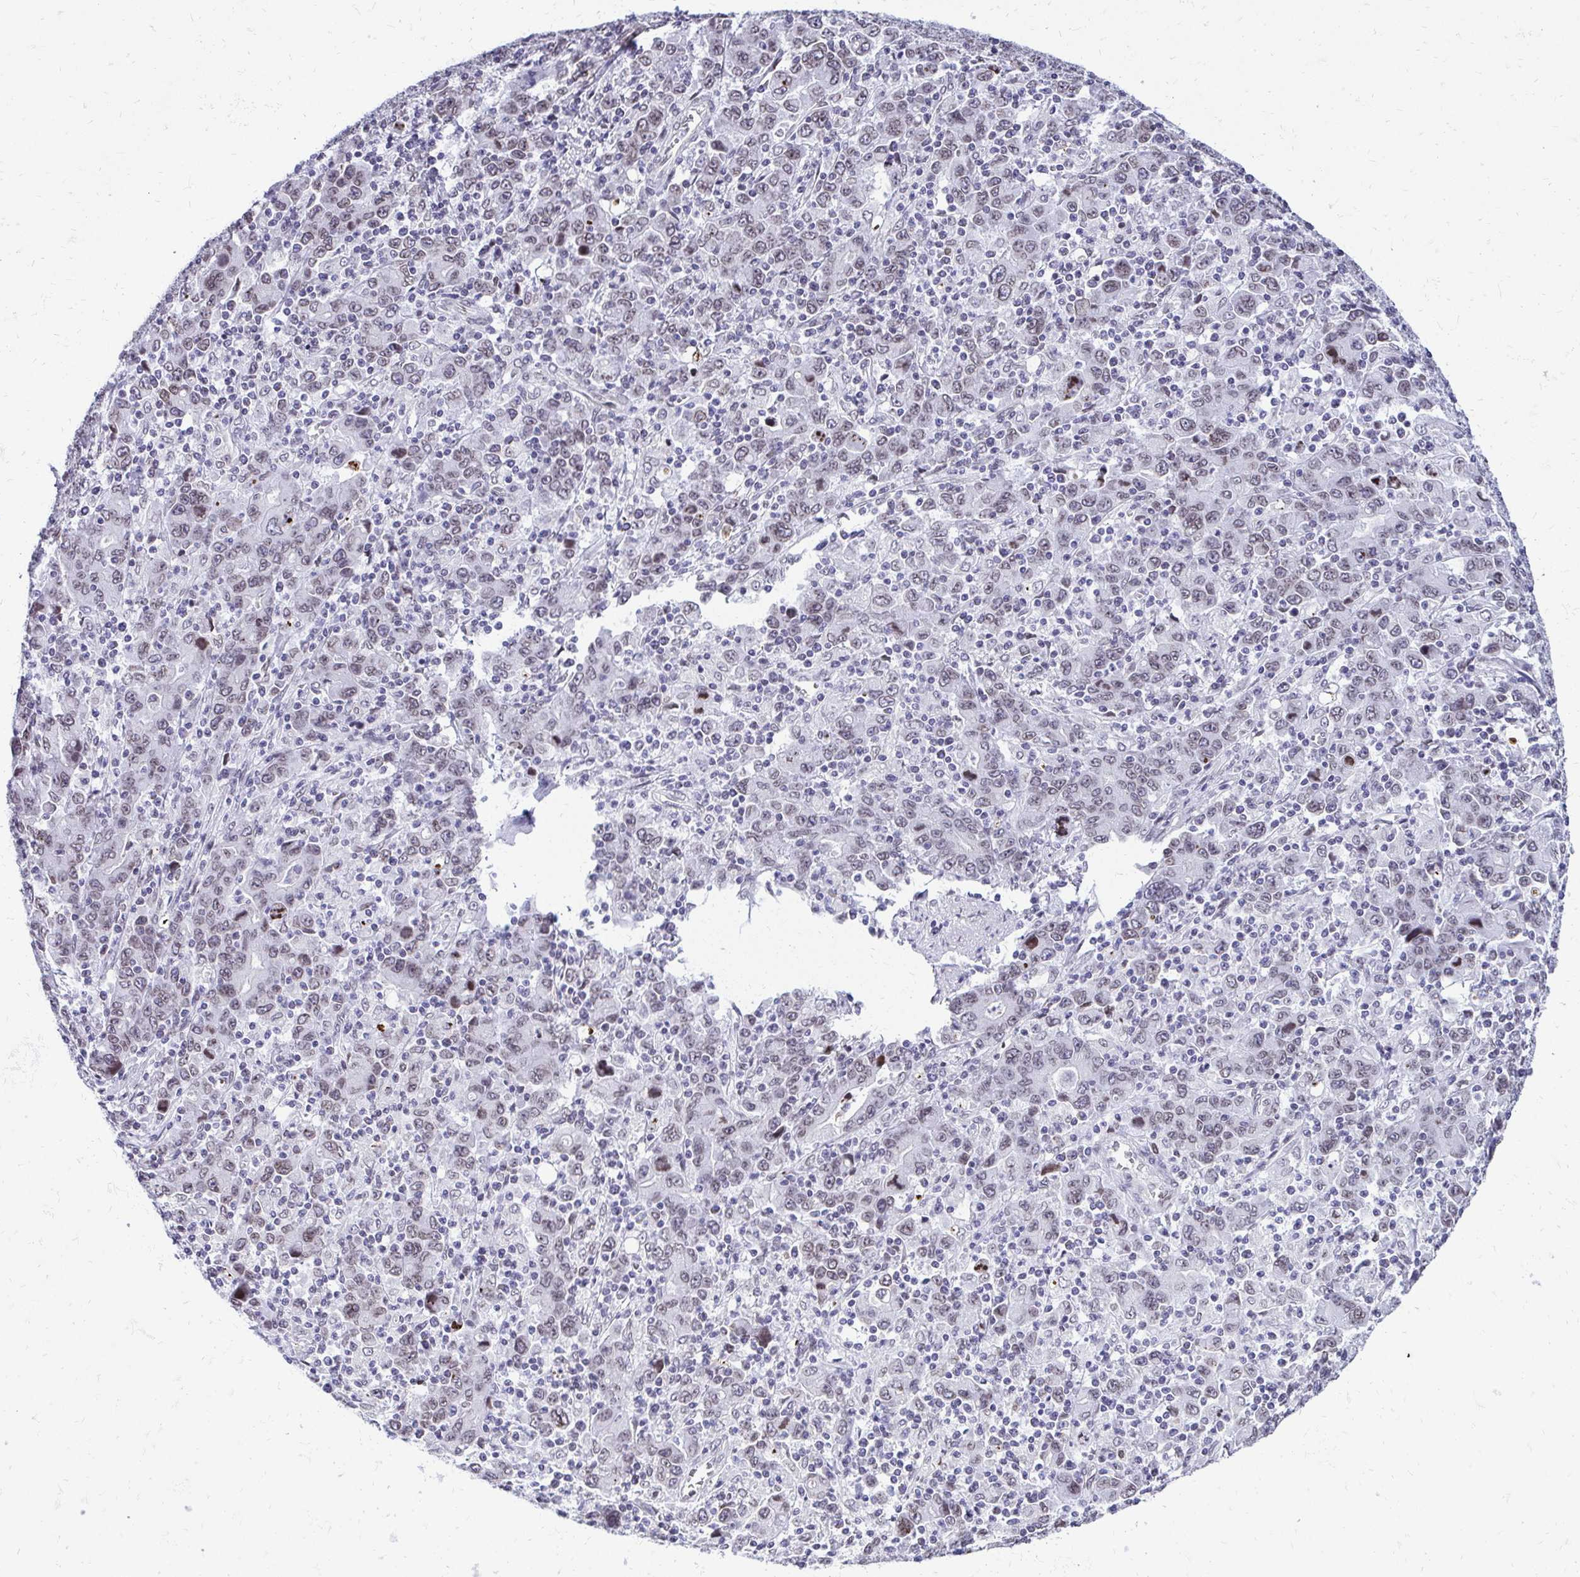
{"staining": {"intensity": "weak", "quantity": "25%-75%", "location": "nuclear"}, "tissue": "stomach cancer", "cell_type": "Tumor cells", "image_type": "cancer", "snomed": [{"axis": "morphology", "description": "Adenocarcinoma, NOS"}, {"axis": "topography", "description": "Stomach, upper"}], "caption": "IHC image of neoplastic tissue: human stomach cancer (adenocarcinoma) stained using immunohistochemistry (IHC) exhibits low levels of weak protein expression localized specifically in the nuclear of tumor cells, appearing as a nuclear brown color.", "gene": "BANF1", "patient": {"sex": "male", "age": 69}}